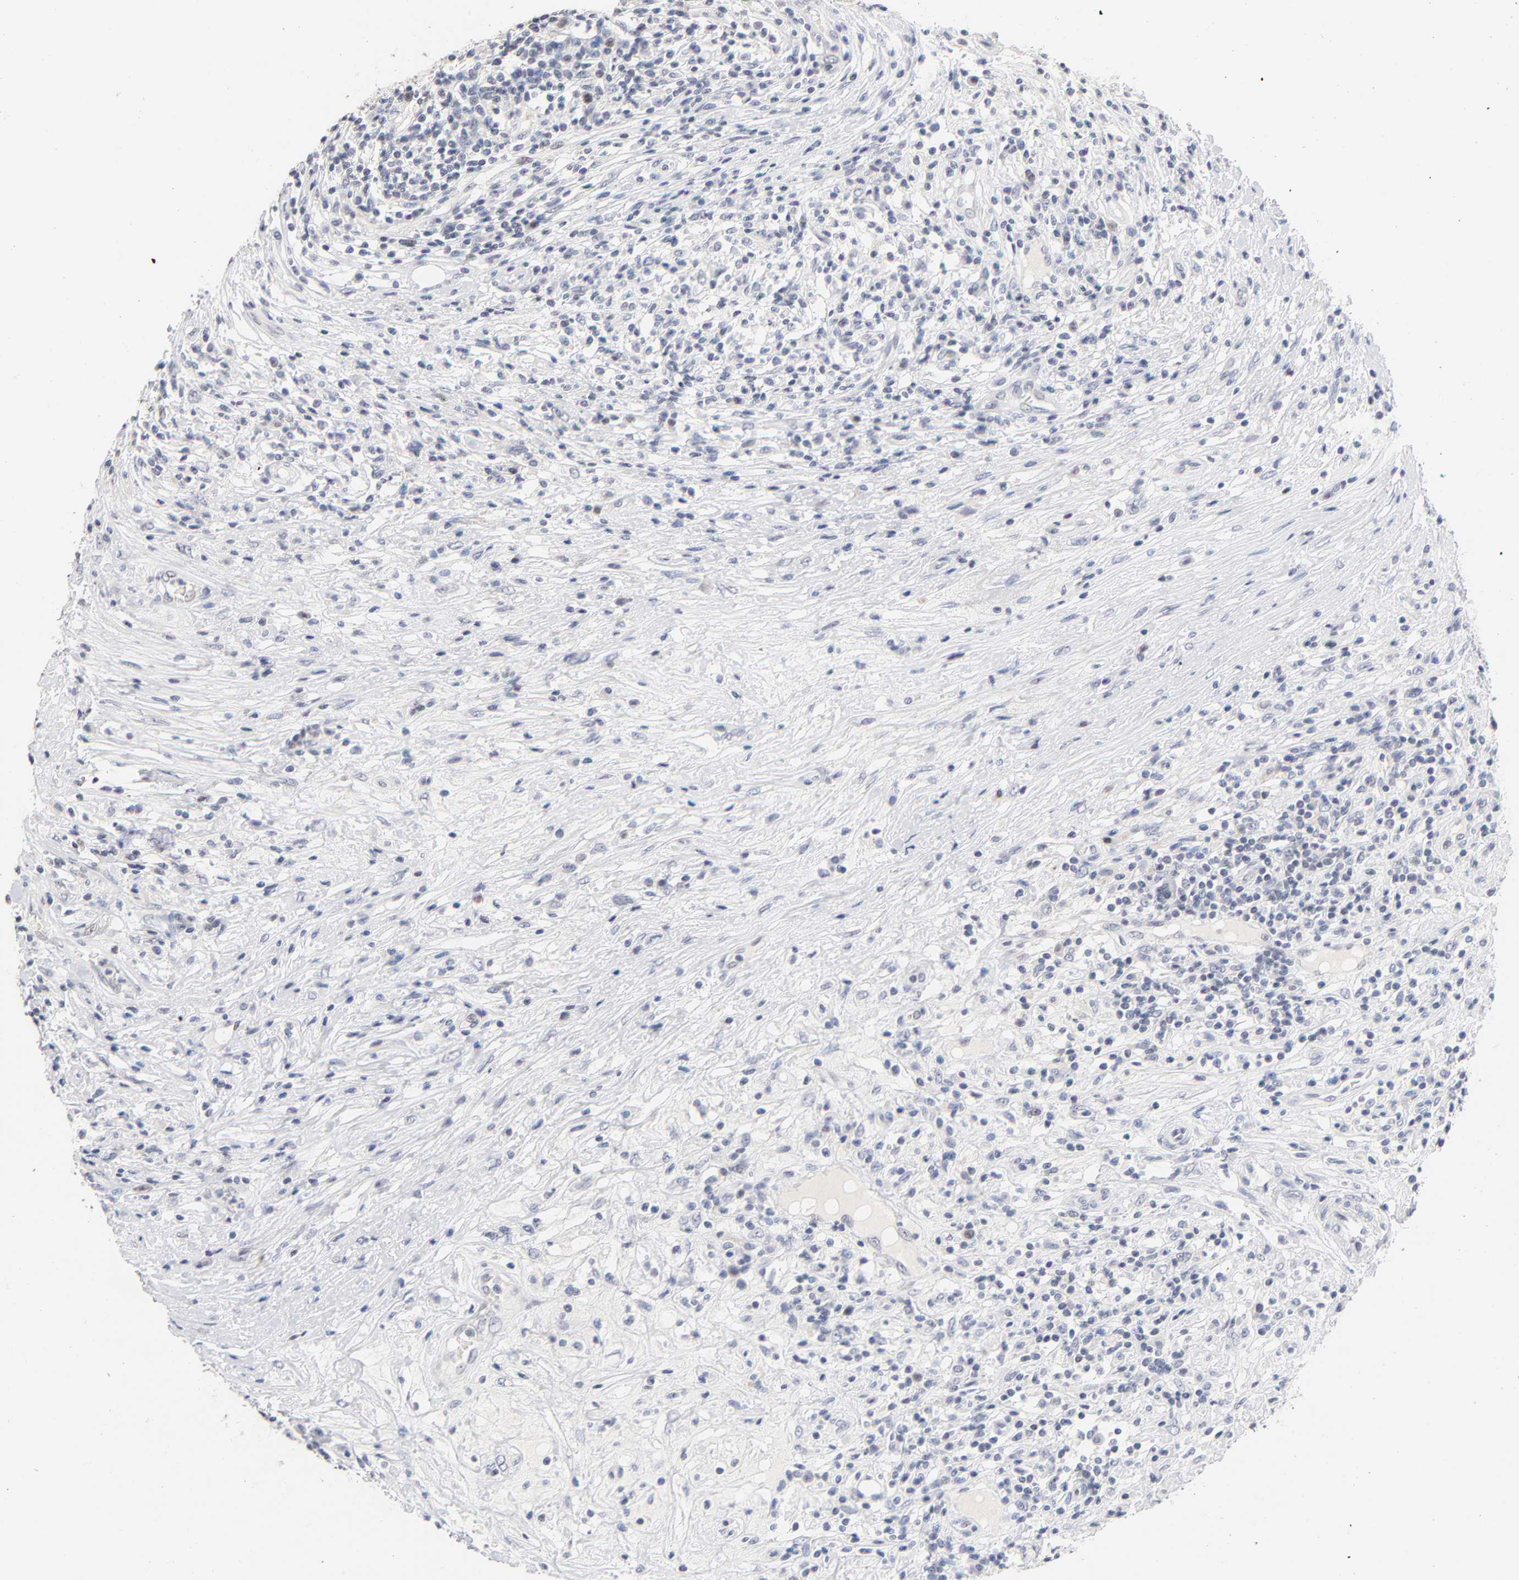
{"staining": {"intensity": "weak", "quantity": "25%-75%", "location": "nuclear"}, "tissue": "lymphoma", "cell_type": "Tumor cells", "image_type": "cancer", "snomed": [{"axis": "morphology", "description": "Malignant lymphoma, non-Hodgkin's type, High grade"}, {"axis": "topography", "description": "Lymph node"}], "caption": "Weak nuclear expression for a protein is identified in approximately 25%-75% of tumor cells of lymphoma using immunohistochemistry.", "gene": "ORC2", "patient": {"sex": "female", "age": 84}}